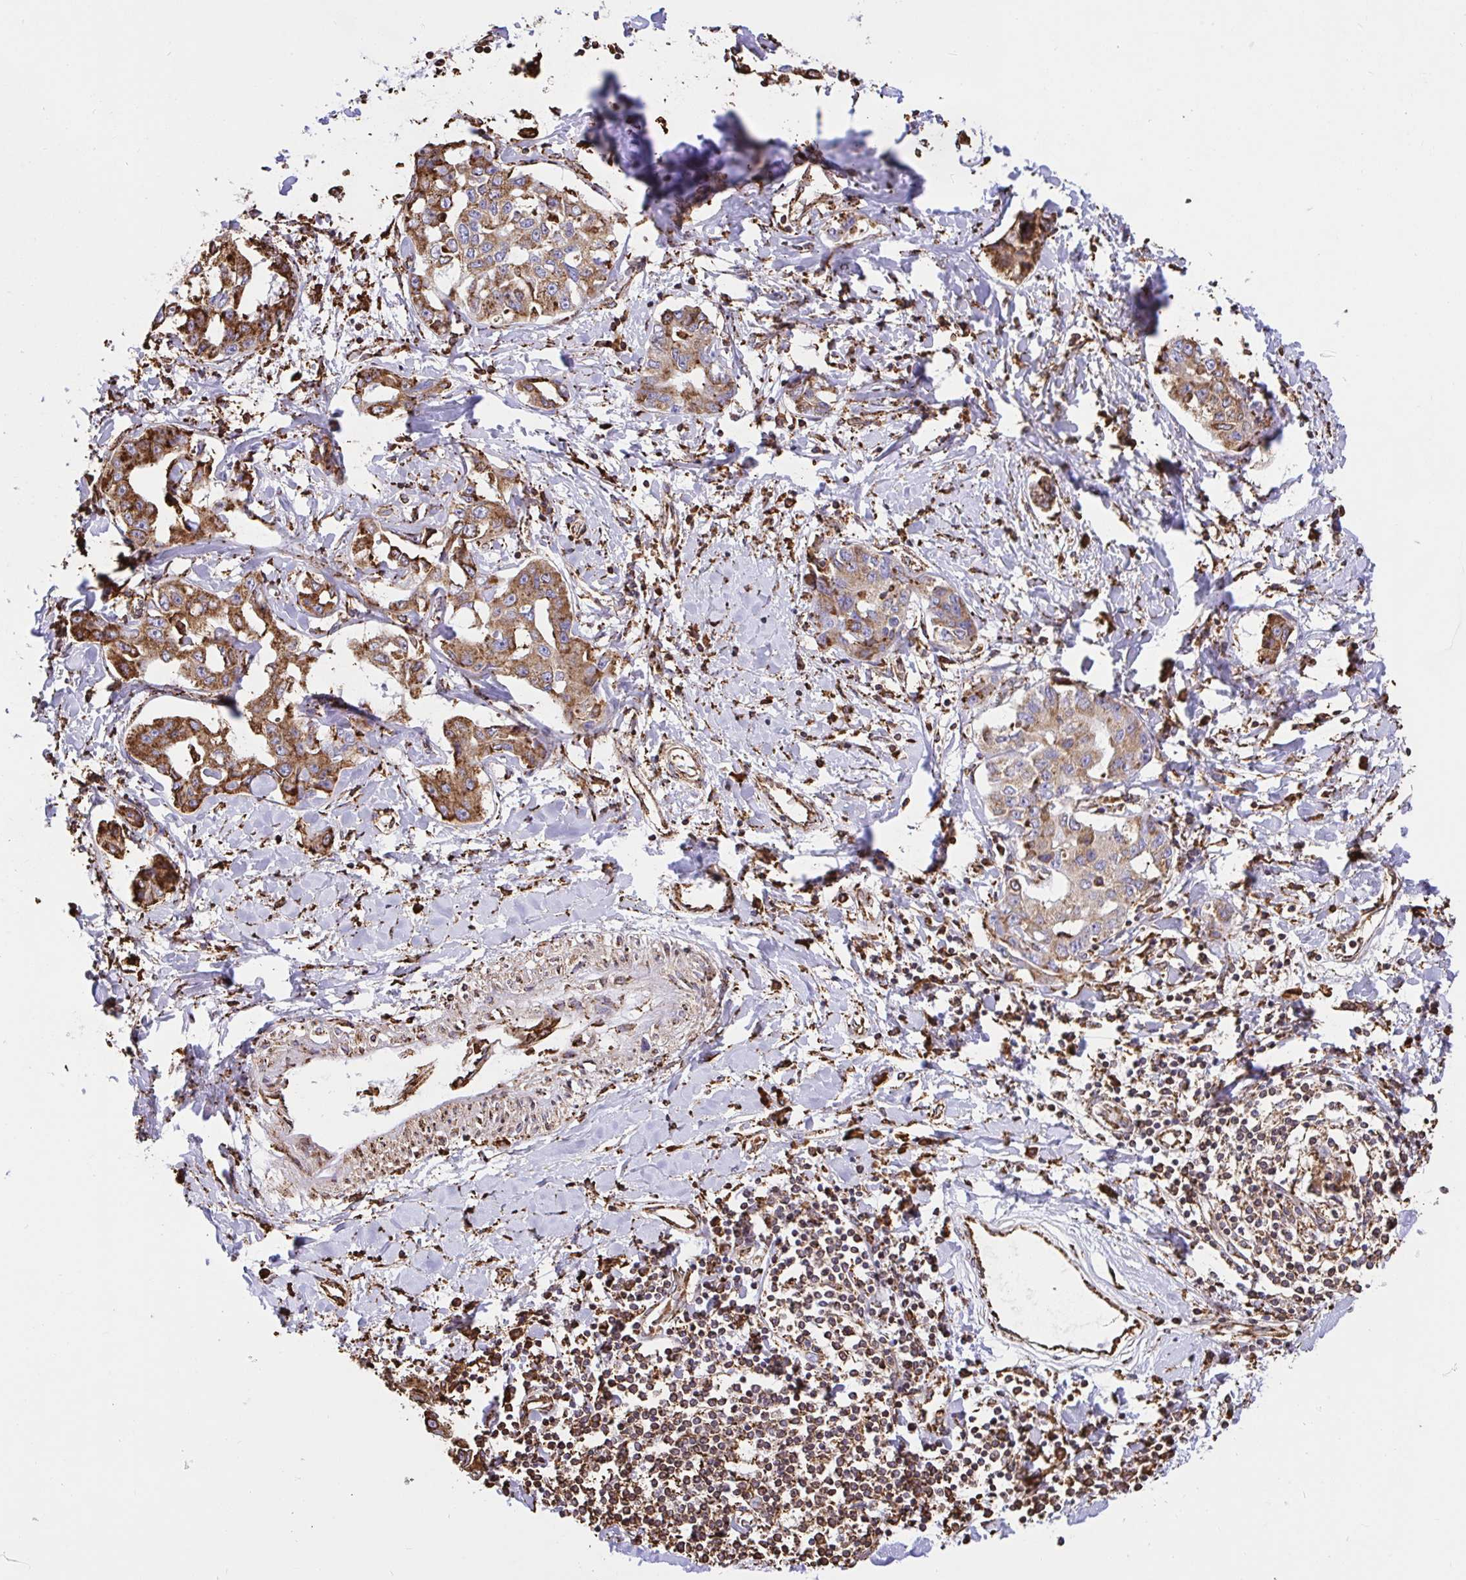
{"staining": {"intensity": "moderate", "quantity": ">75%", "location": "cytoplasmic/membranous"}, "tissue": "liver cancer", "cell_type": "Tumor cells", "image_type": "cancer", "snomed": [{"axis": "morphology", "description": "Cholangiocarcinoma"}, {"axis": "topography", "description": "Liver"}], "caption": "Immunohistochemistry photomicrograph of human cholangiocarcinoma (liver) stained for a protein (brown), which shows medium levels of moderate cytoplasmic/membranous expression in approximately >75% of tumor cells.", "gene": "CLGN", "patient": {"sex": "male", "age": 59}}